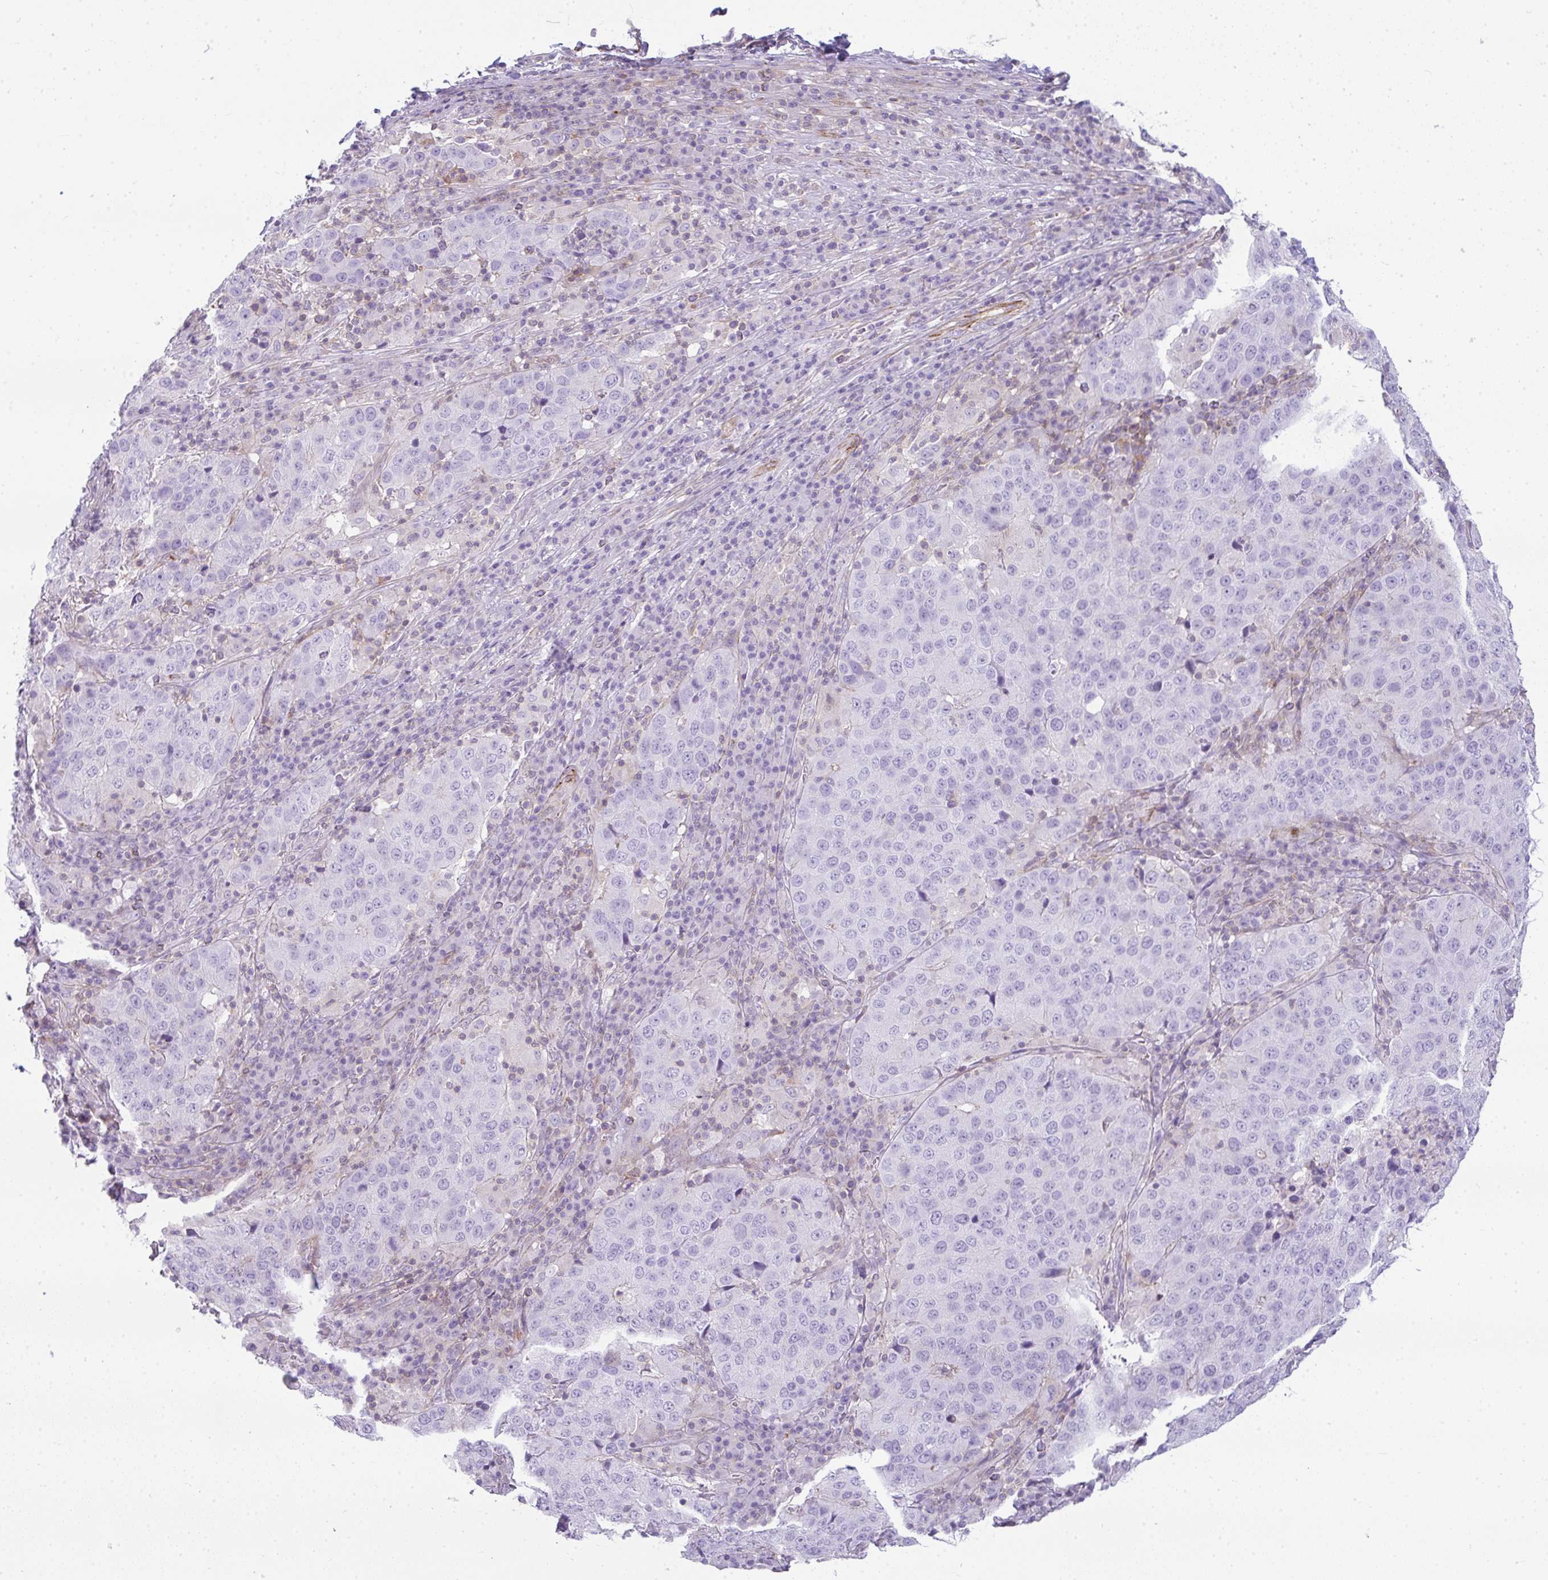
{"staining": {"intensity": "negative", "quantity": "none", "location": "none"}, "tissue": "stomach cancer", "cell_type": "Tumor cells", "image_type": "cancer", "snomed": [{"axis": "morphology", "description": "Adenocarcinoma, NOS"}, {"axis": "topography", "description": "Stomach"}], "caption": "Protein analysis of stomach cancer (adenocarcinoma) reveals no significant staining in tumor cells.", "gene": "CDRT15", "patient": {"sex": "male", "age": 71}}